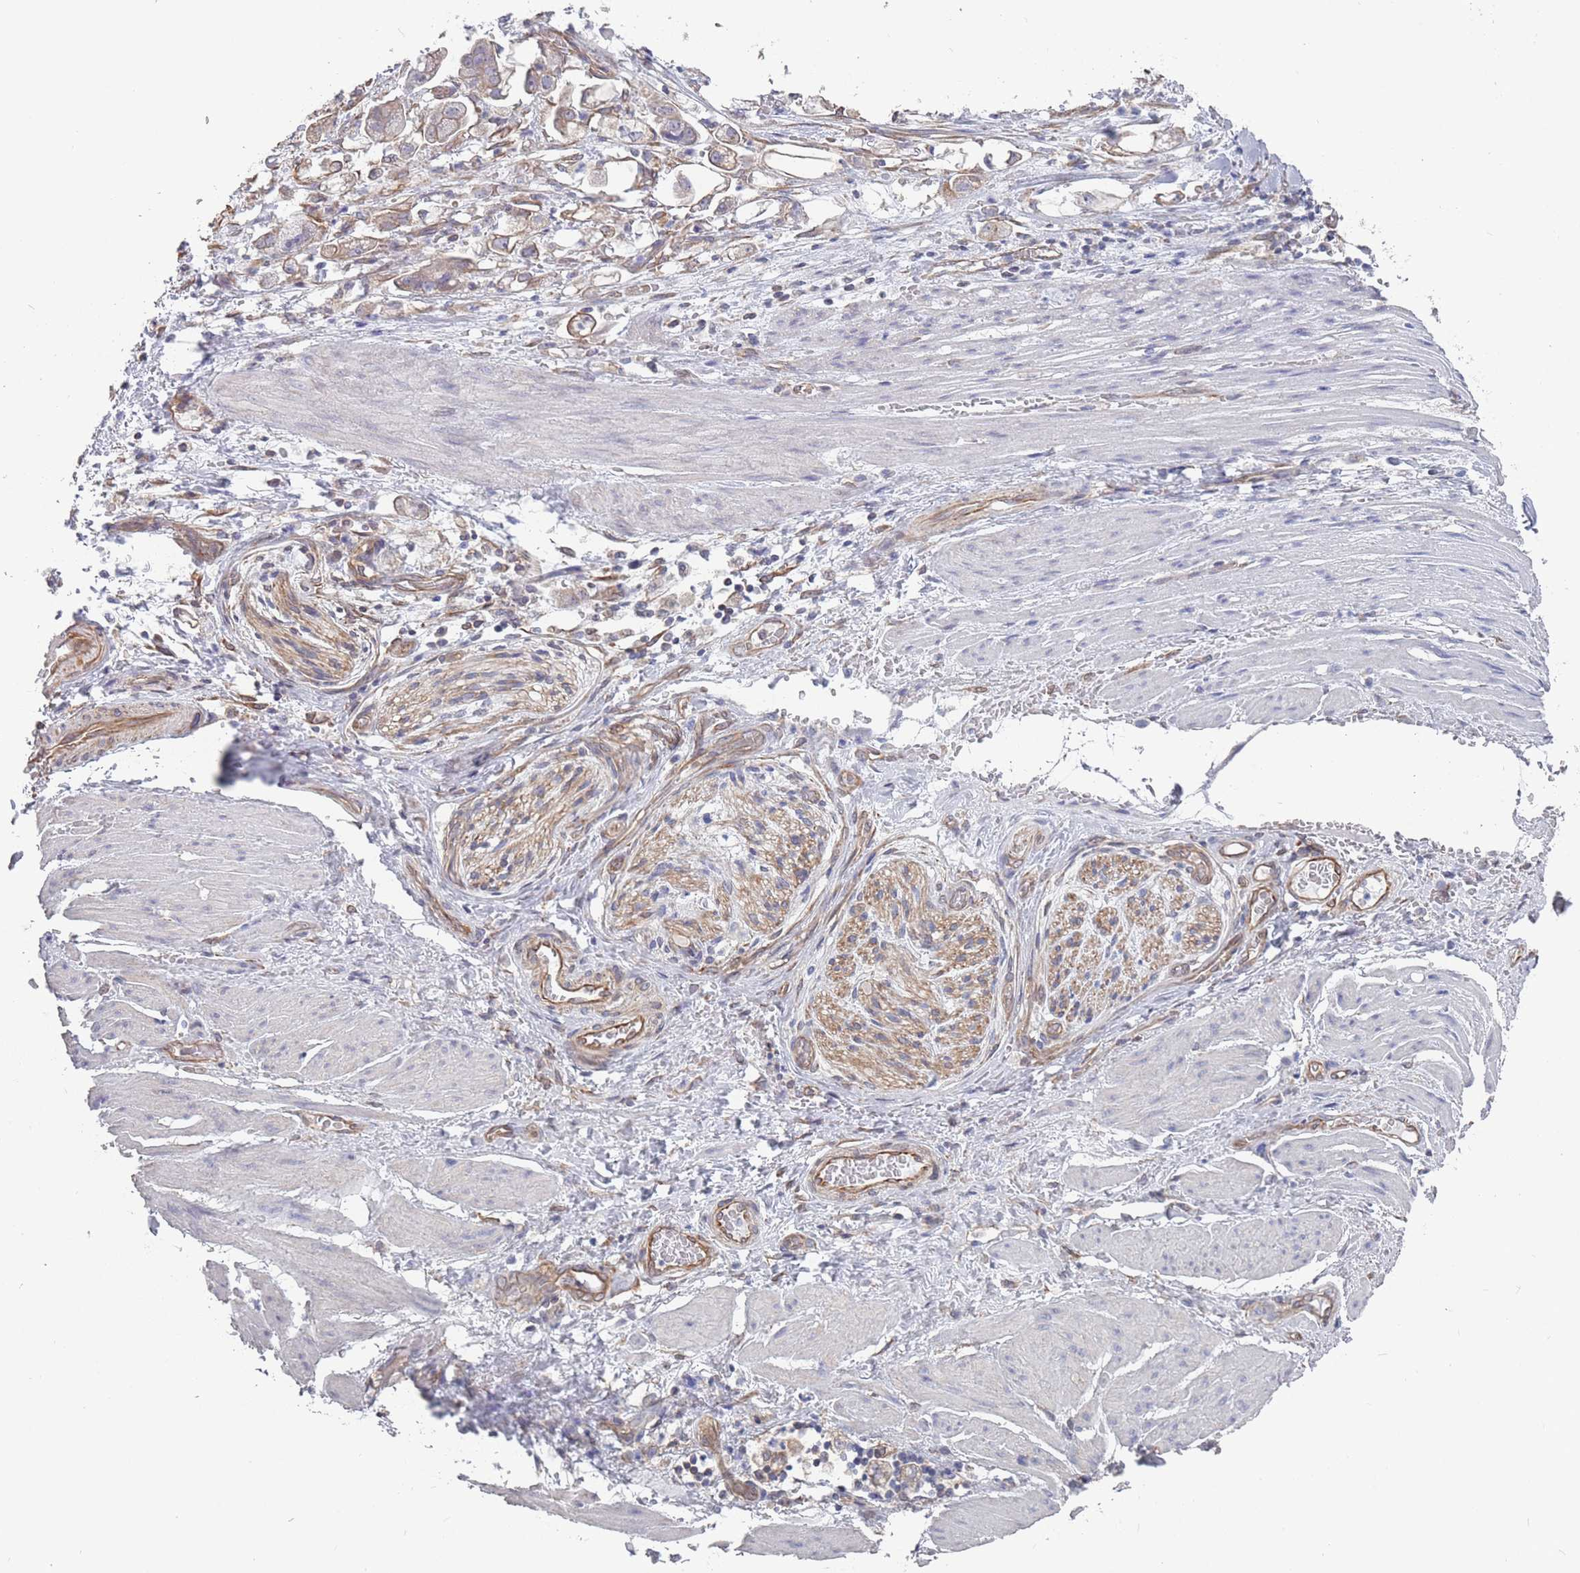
{"staining": {"intensity": "weak", "quantity": "25%-75%", "location": "cytoplasmic/membranous"}, "tissue": "stomach cancer", "cell_type": "Tumor cells", "image_type": "cancer", "snomed": [{"axis": "morphology", "description": "Adenocarcinoma, NOS"}, {"axis": "topography", "description": "Stomach"}], "caption": "Immunohistochemical staining of adenocarcinoma (stomach) demonstrates low levels of weak cytoplasmic/membranous staining in approximately 25%-75% of tumor cells. (DAB (3,3'-diaminobenzidine) = brown stain, brightfield microscopy at high magnification).", "gene": "SLC1A6", "patient": {"sex": "male", "age": 62}}